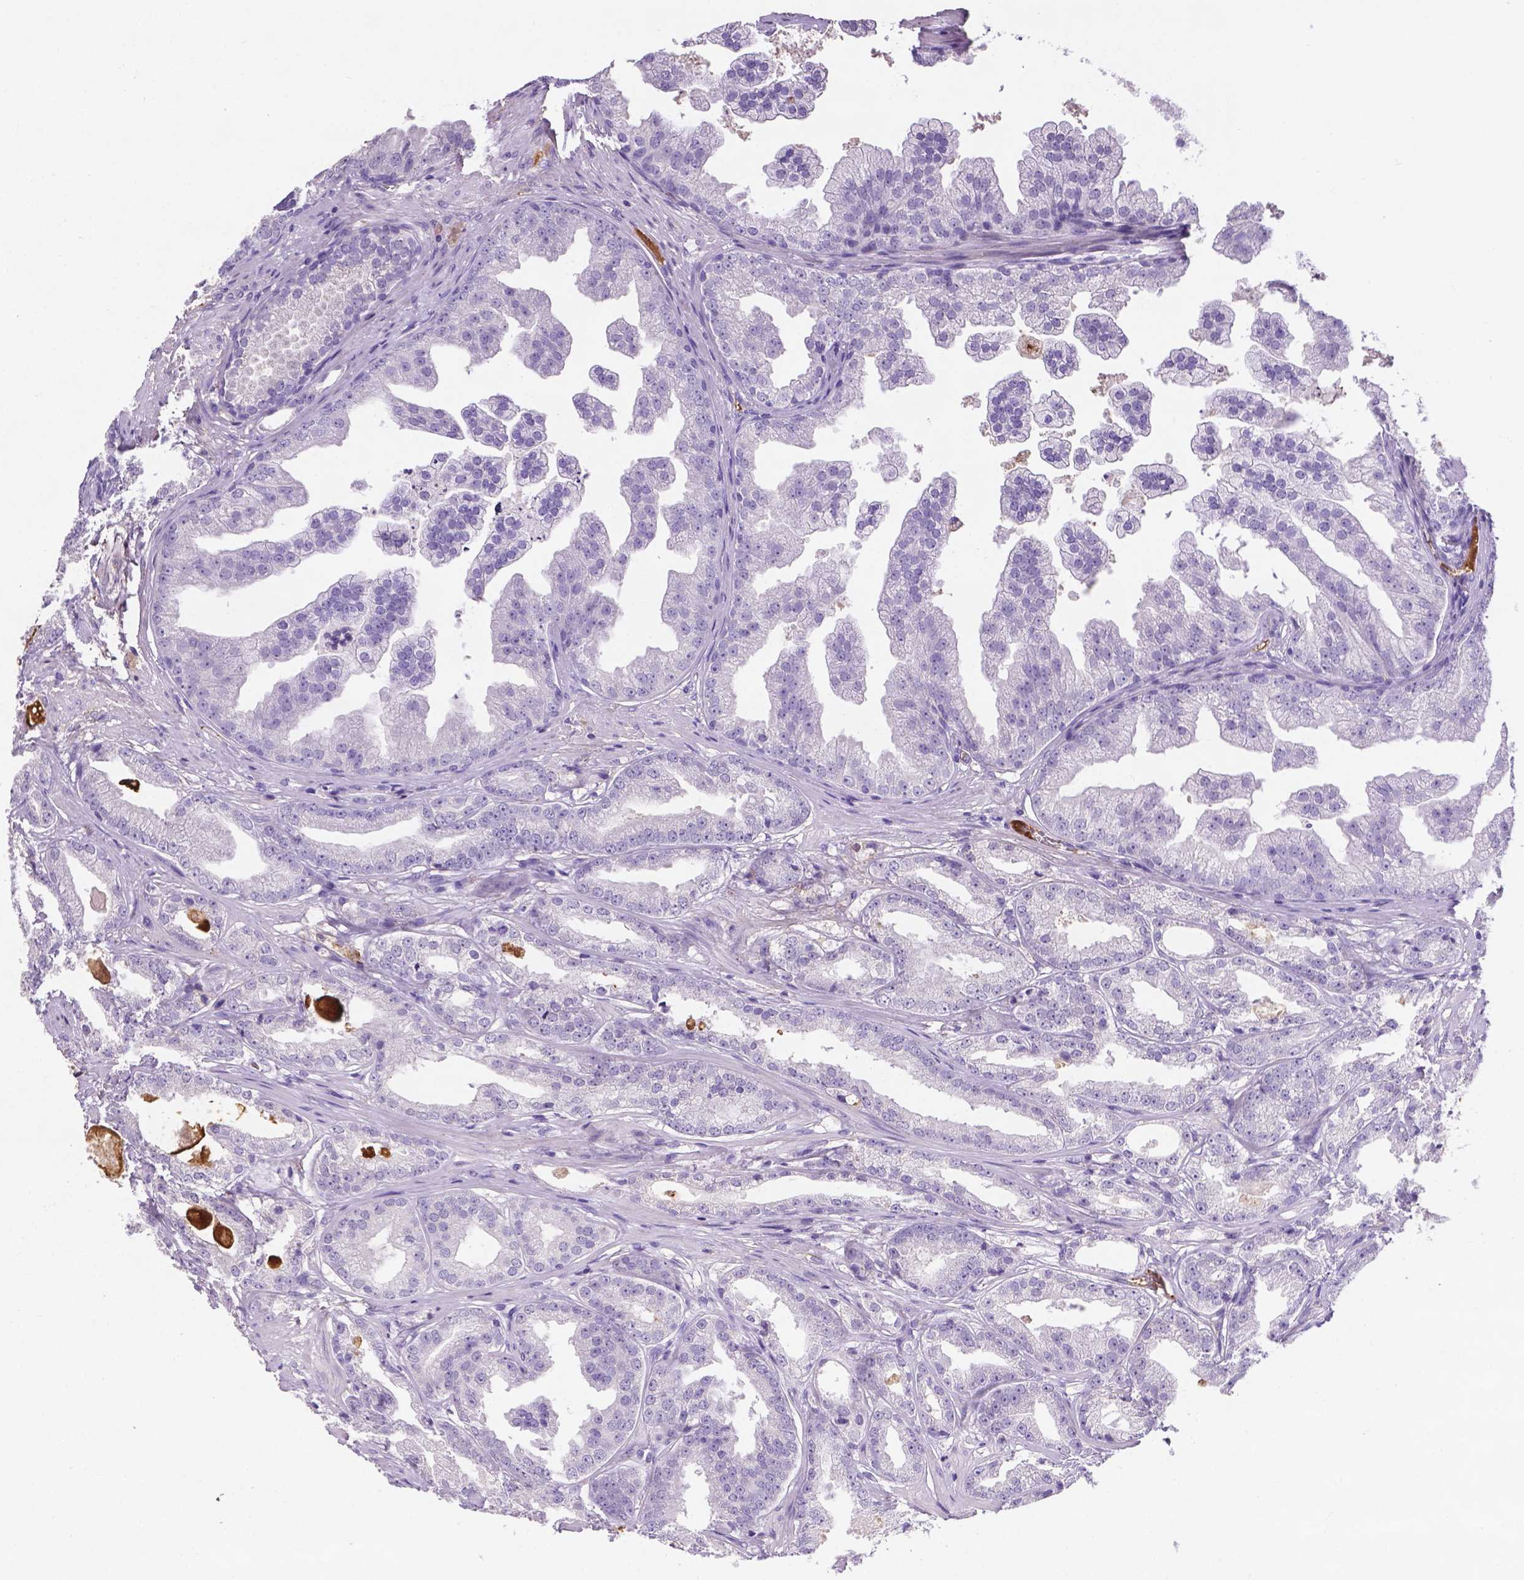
{"staining": {"intensity": "negative", "quantity": "none", "location": "none"}, "tissue": "prostate cancer", "cell_type": "Tumor cells", "image_type": "cancer", "snomed": [{"axis": "morphology", "description": "Adenocarcinoma, Low grade"}, {"axis": "topography", "description": "Prostate"}], "caption": "Tumor cells show no significant positivity in low-grade adenocarcinoma (prostate).", "gene": "APOE", "patient": {"sex": "male", "age": 65}}